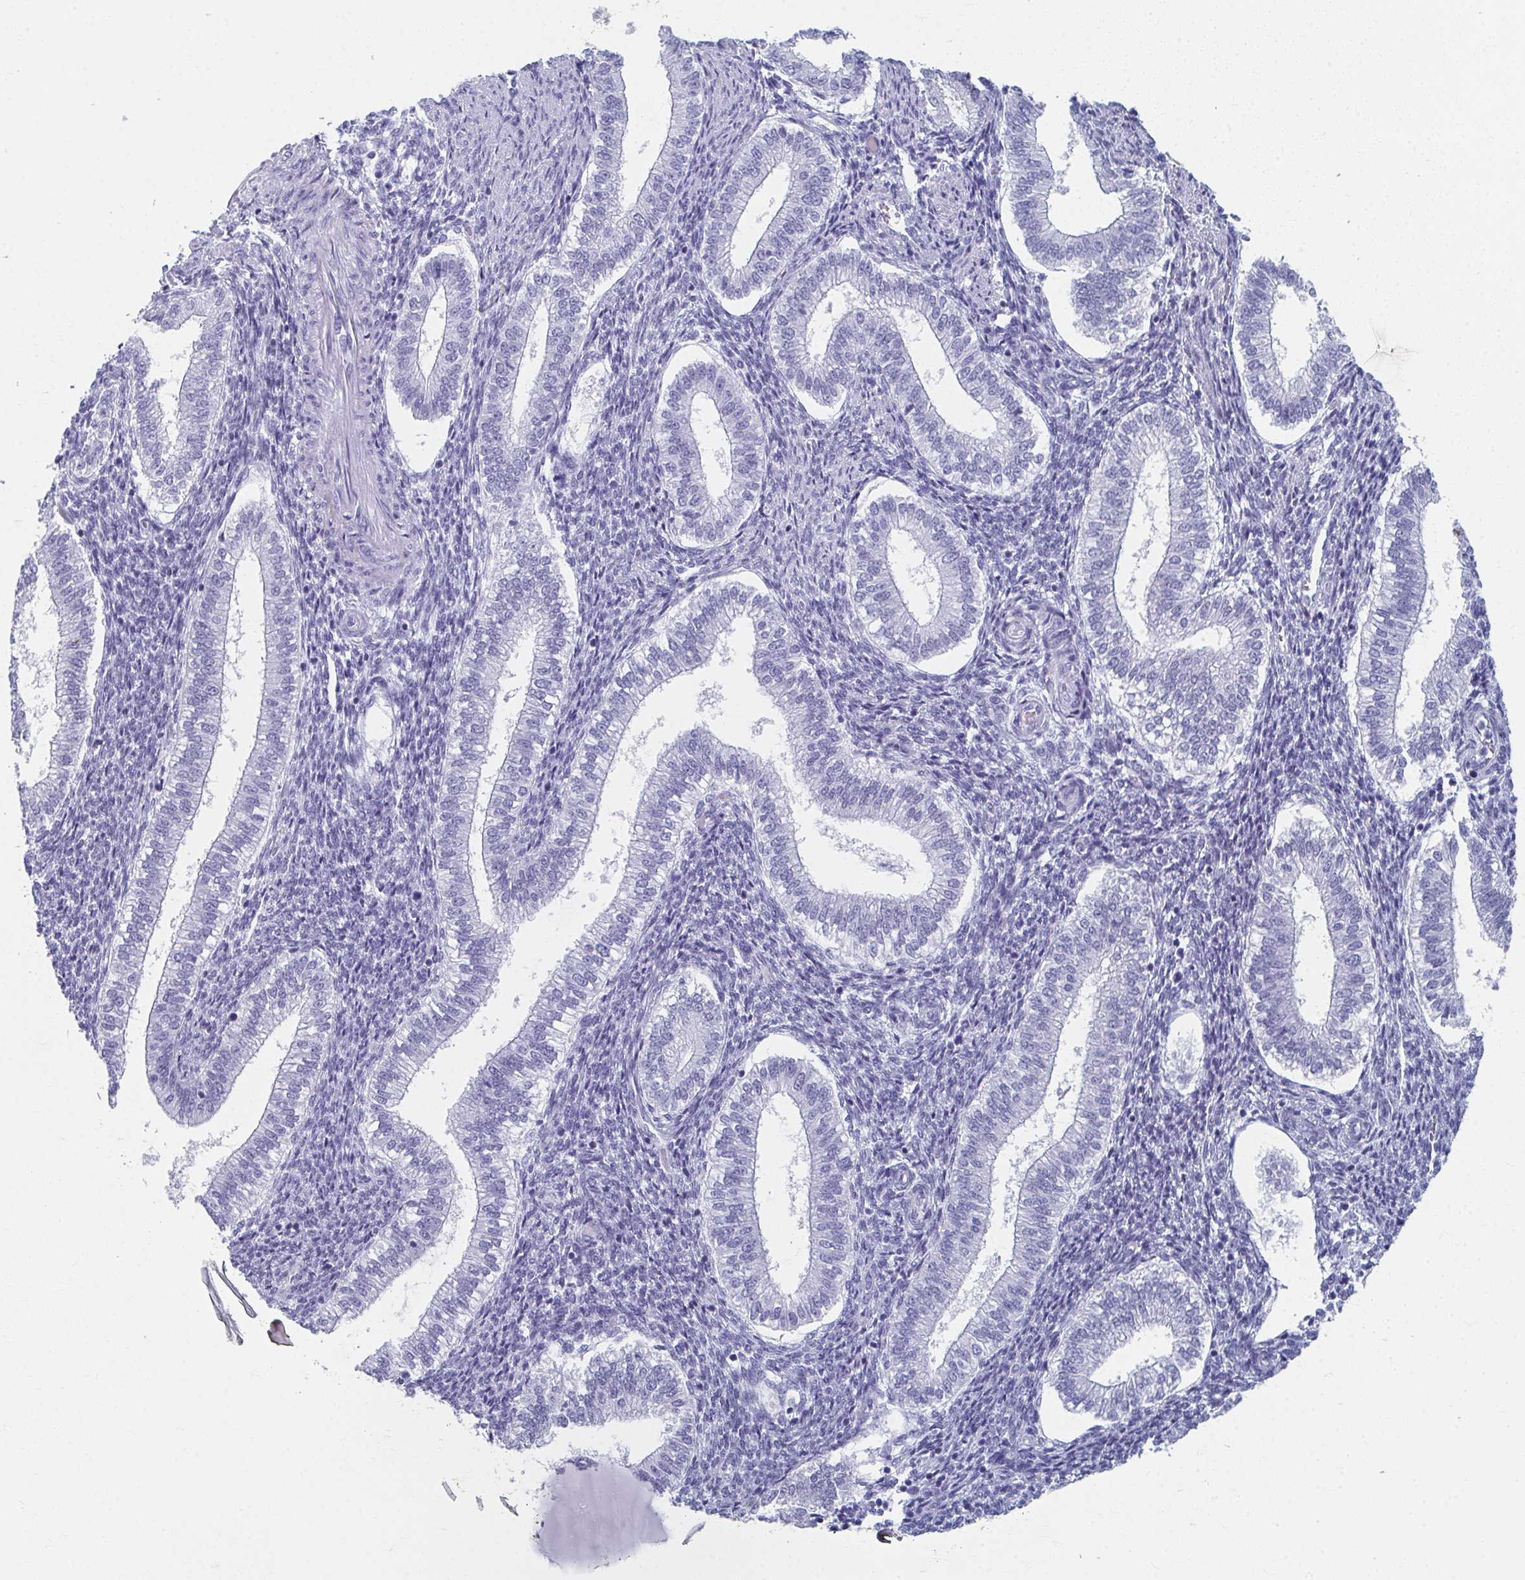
{"staining": {"intensity": "negative", "quantity": "none", "location": "none"}, "tissue": "endometrium", "cell_type": "Cells in endometrial stroma", "image_type": "normal", "snomed": [{"axis": "morphology", "description": "Normal tissue, NOS"}, {"axis": "topography", "description": "Endometrium"}], "caption": "Immunohistochemistry of unremarkable endometrium demonstrates no expression in cells in endometrial stroma.", "gene": "GHRL", "patient": {"sex": "female", "age": 25}}